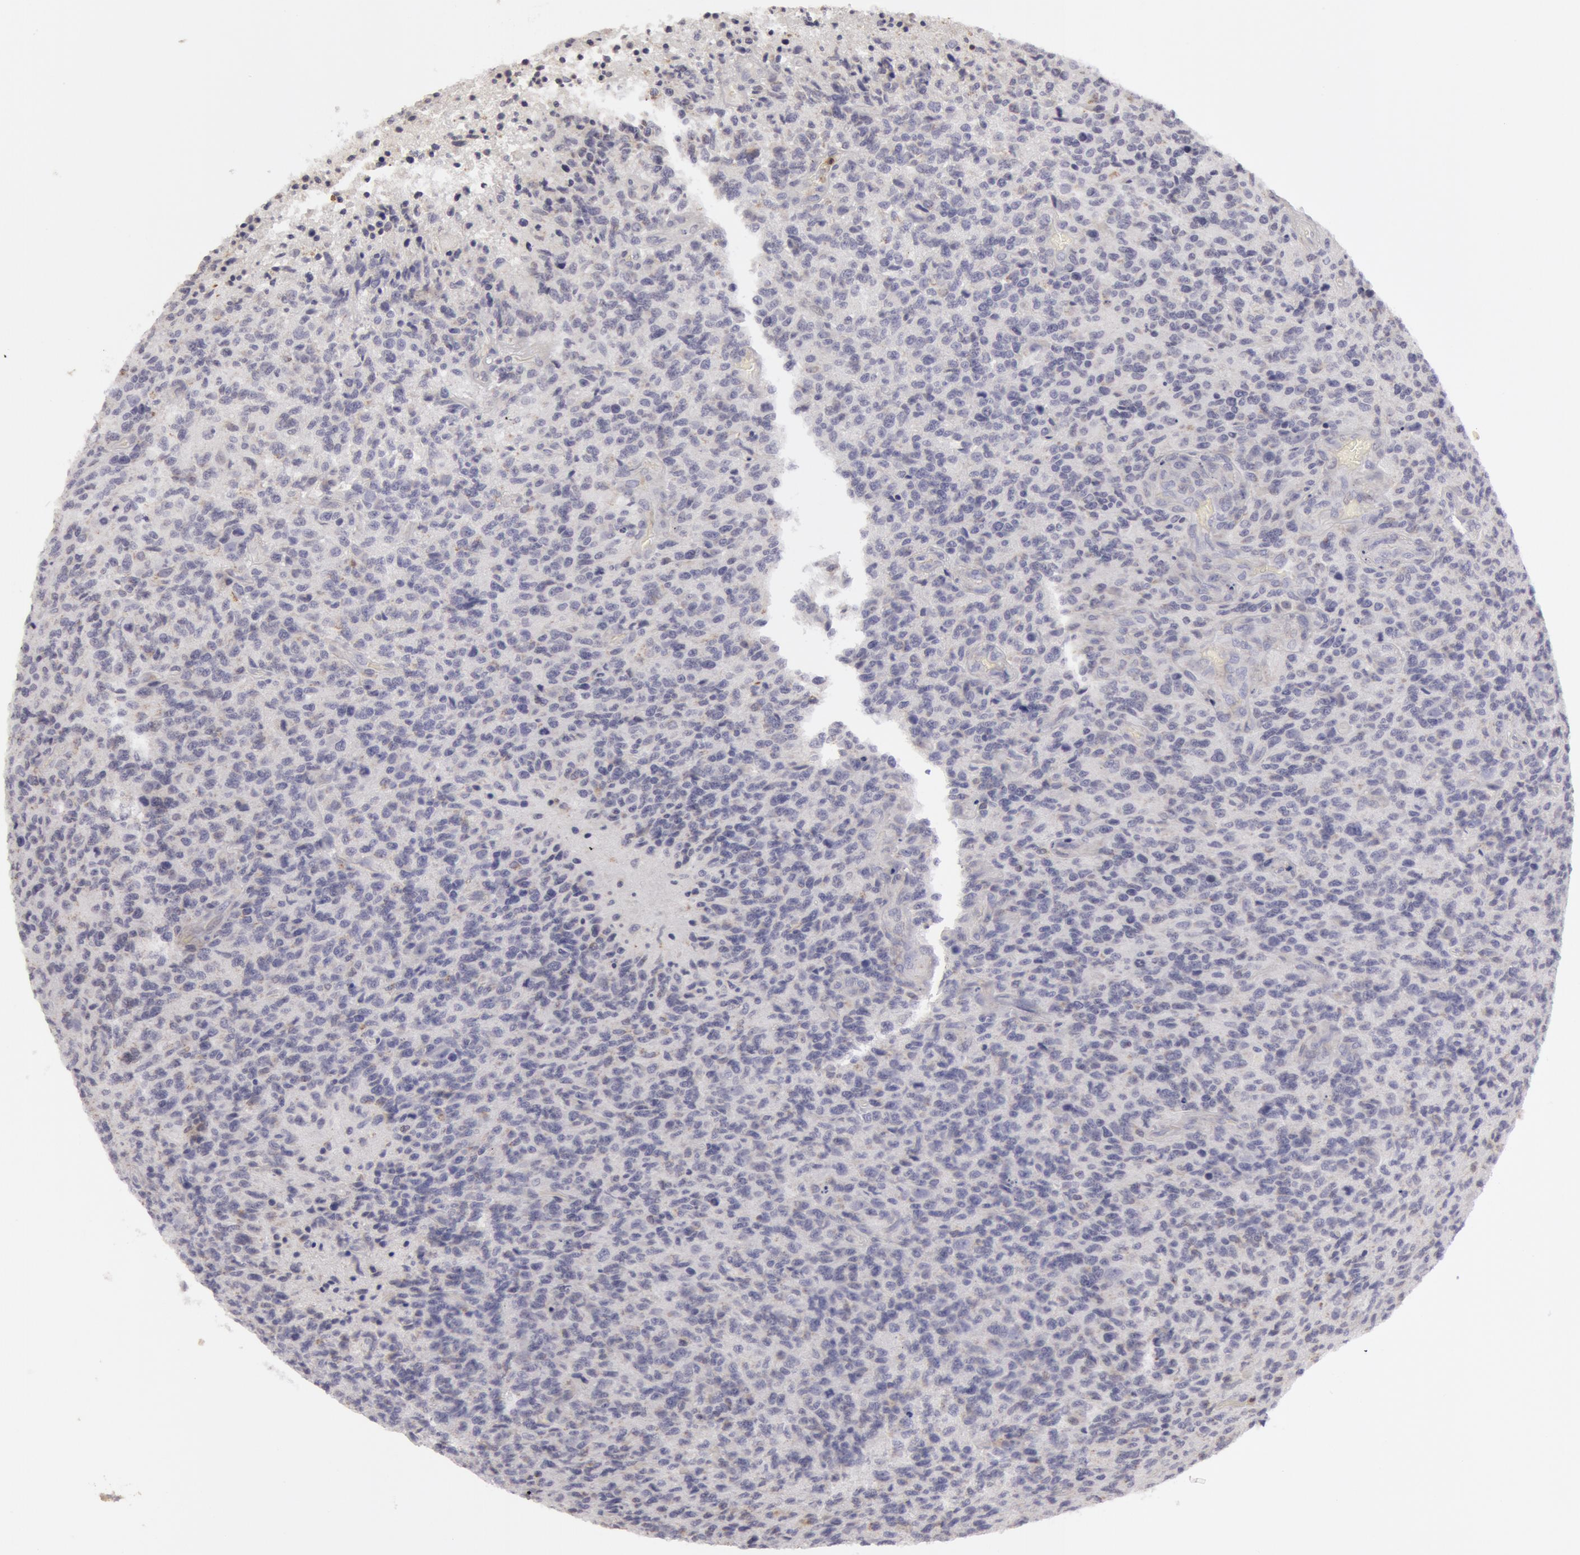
{"staining": {"intensity": "negative", "quantity": "none", "location": "none"}, "tissue": "glioma", "cell_type": "Tumor cells", "image_type": "cancer", "snomed": [{"axis": "morphology", "description": "Glioma, malignant, High grade"}, {"axis": "topography", "description": "Brain"}], "caption": "IHC micrograph of neoplastic tissue: human malignant glioma (high-grade) stained with DAB demonstrates no significant protein positivity in tumor cells.", "gene": "CAT", "patient": {"sex": "male", "age": 36}}